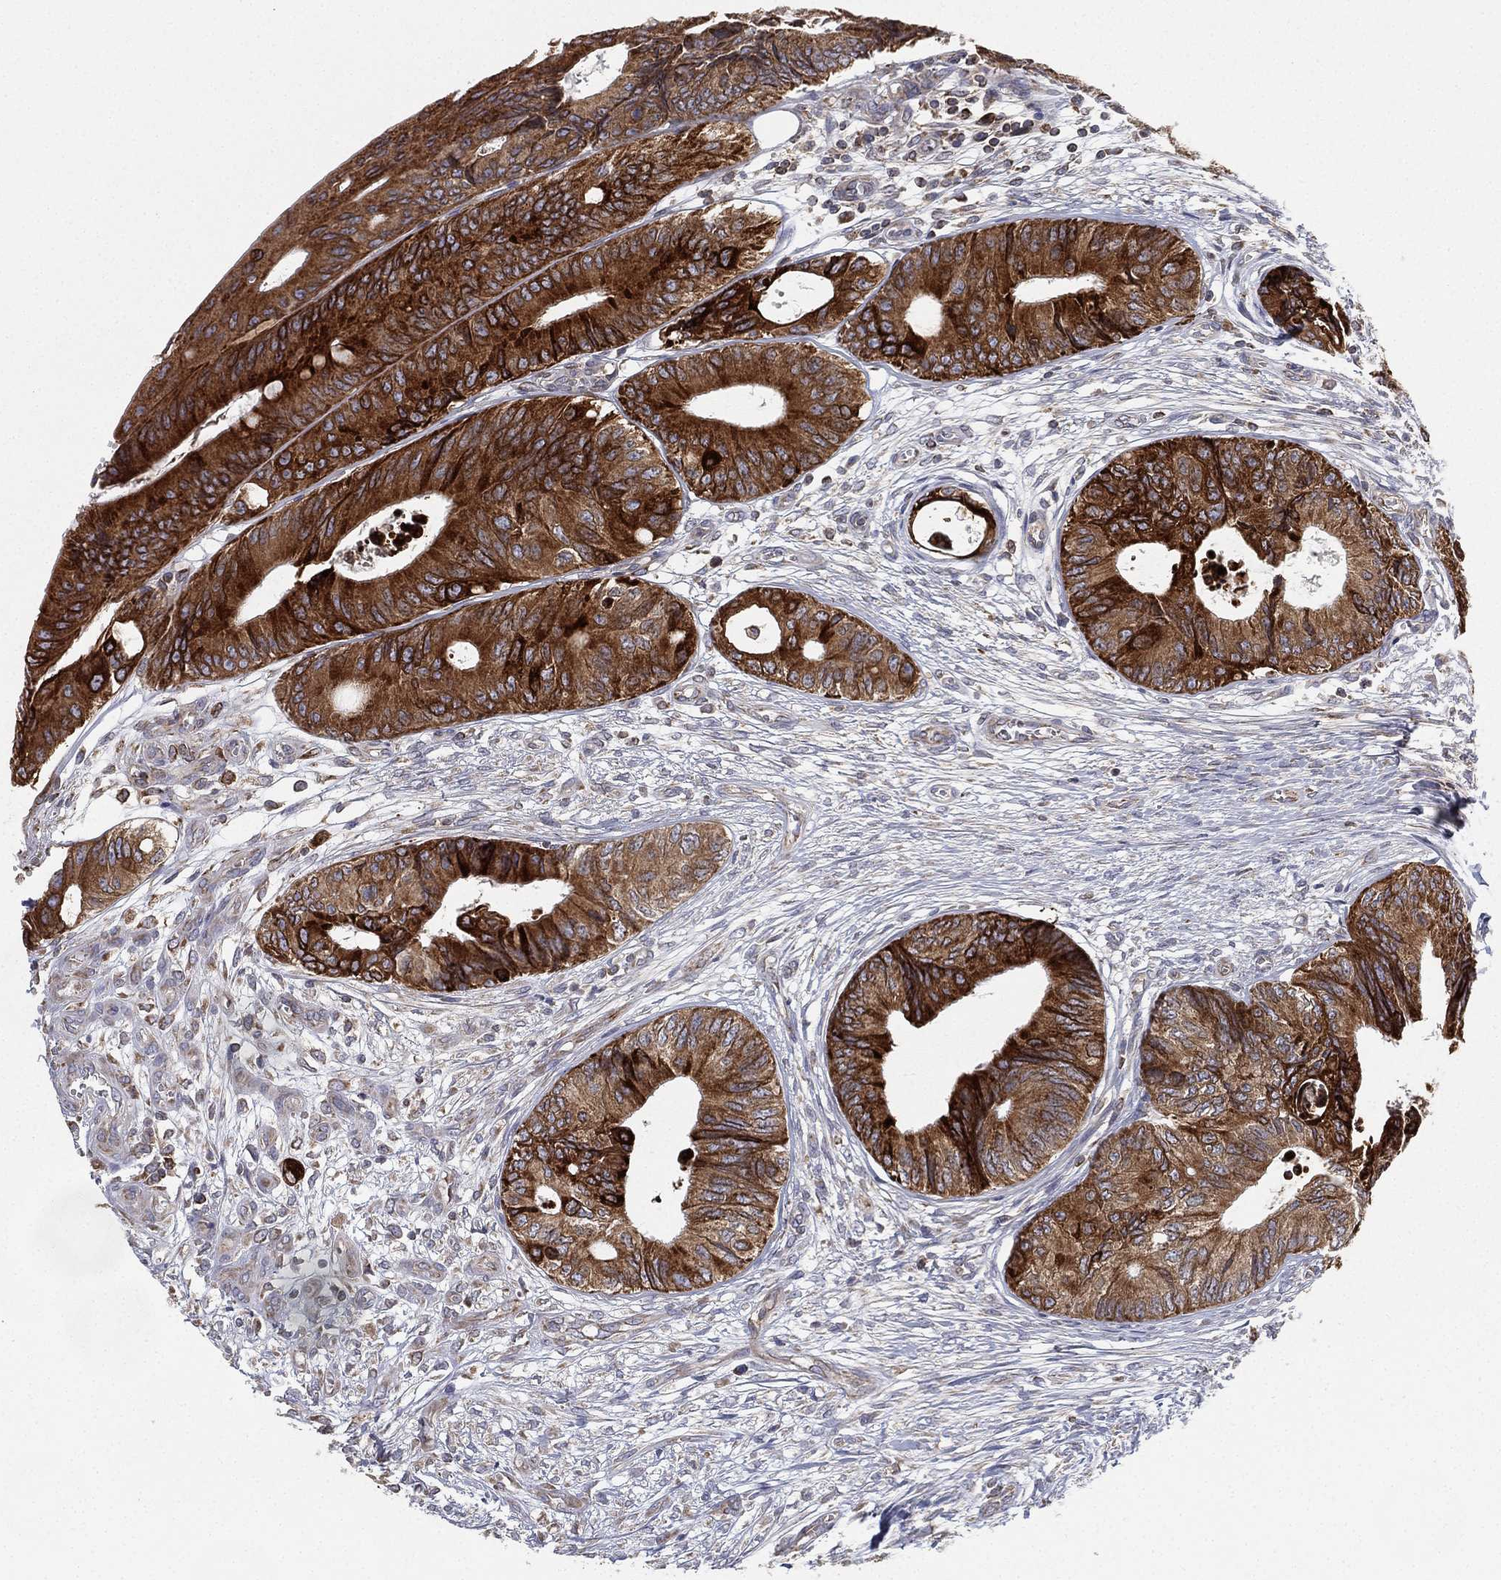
{"staining": {"intensity": "strong", "quantity": ">75%", "location": "cytoplasmic/membranous"}, "tissue": "colorectal cancer", "cell_type": "Tumor cells", "image_type": "cancer", "snomed": [{"axis": "morphology", "description": "Normal tissue, NOS"}, {"axis": "morphology", "description": "Adenocarcinoma, NOS"}, {"axis": "topography", "description": "Colon"}], "caption": "Immunohistochemical staining of human adenocarcinoma (colorectal) reveals high levels of strong cytoplasmic/membranous protein expression in about >75% of tumor cells.", "gene": "CYB5B", "patient": {"sex": "male", "age": 65}}